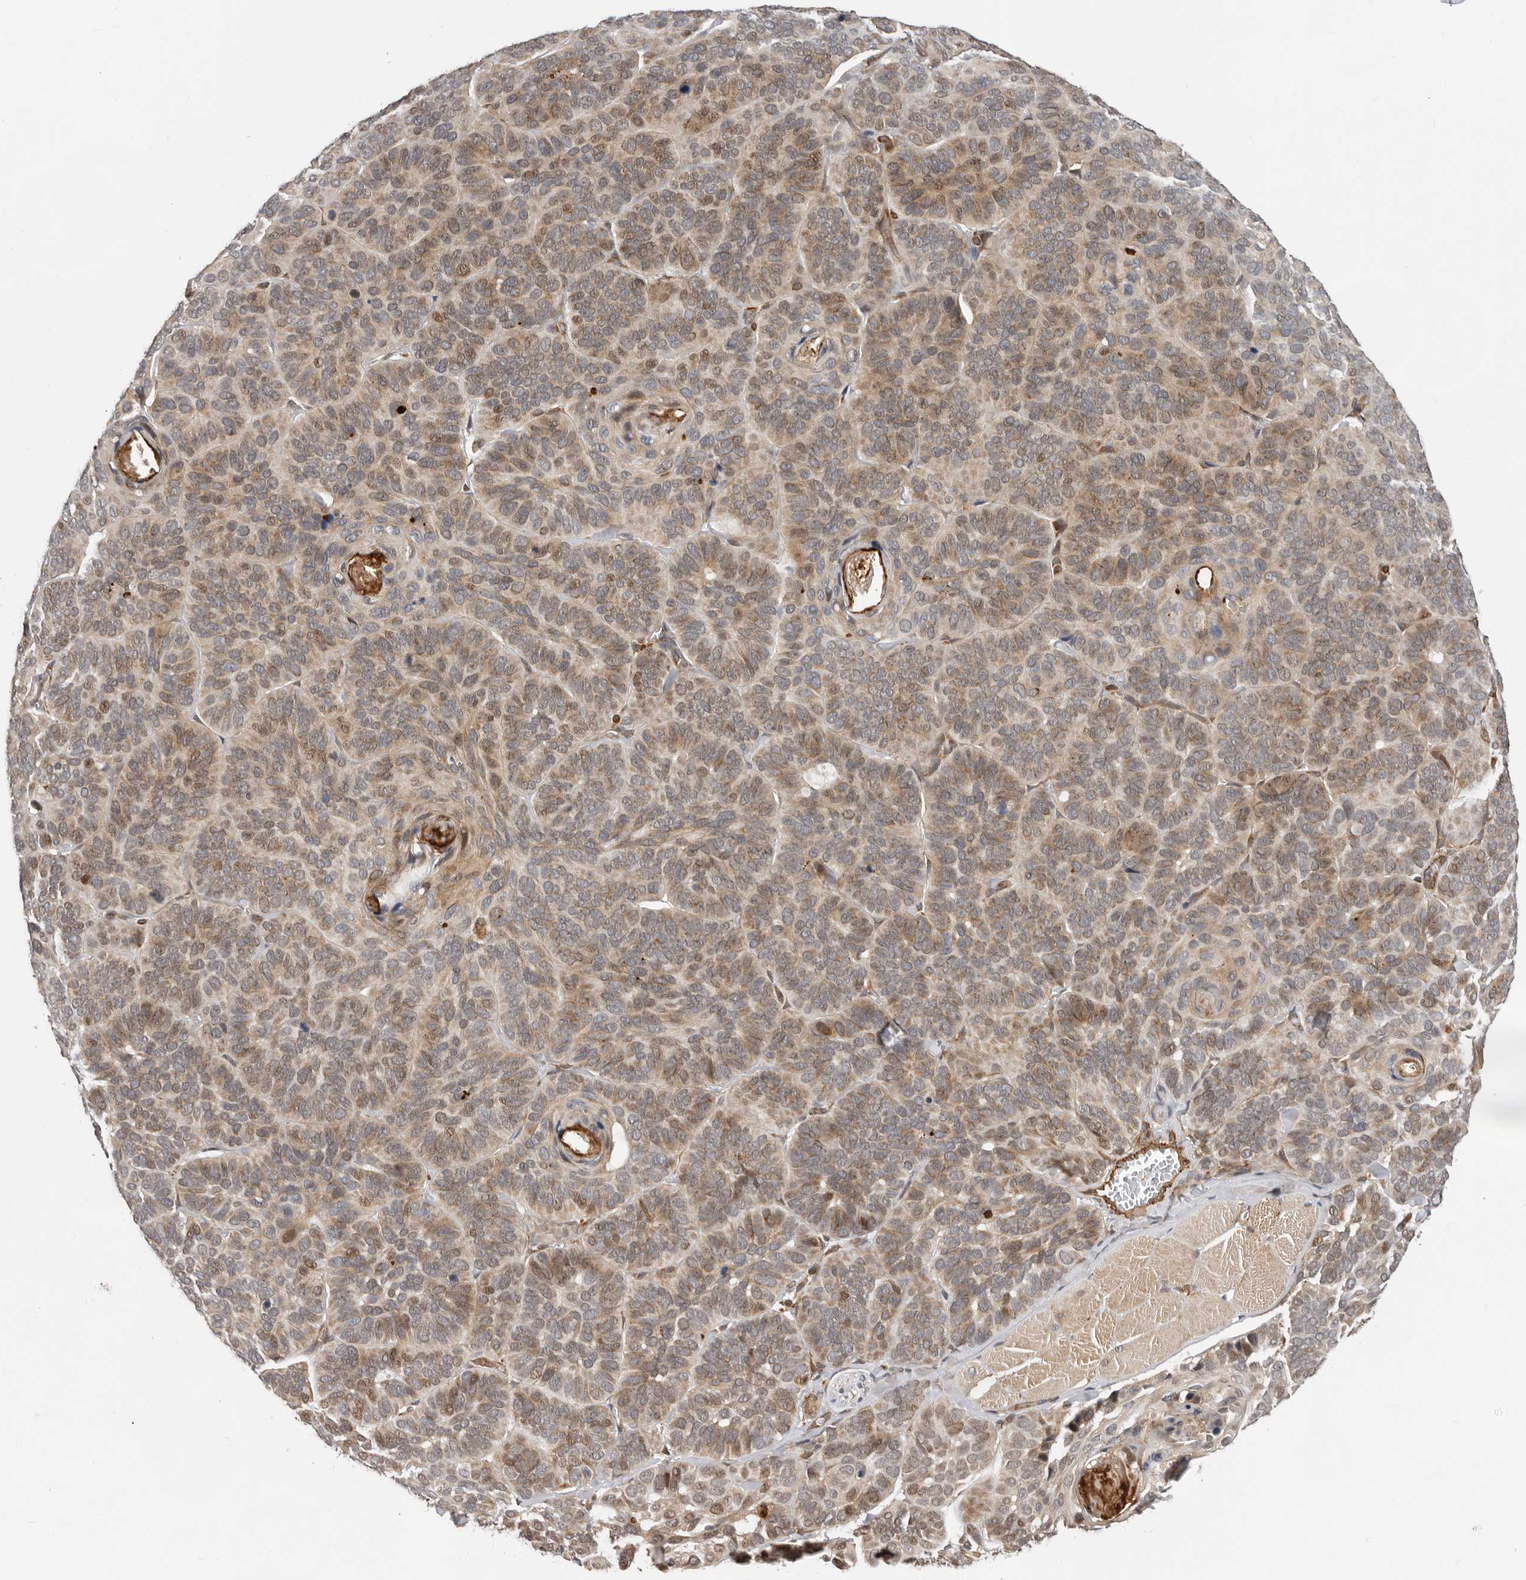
{"staining": {"intensity": "weak", "quantity": ">75%", "location": "cytoplasmic/membranous,nuclear"}, "tissue": "skin cancer", "cell_type": "Tumor cells", "image_type": "cancer", "snomed": [{"axis": "morphology", "description": "Basal cell carcinoma"}, {"axis": "topography", "description": "Skin"}], "caption": "An IHC micrograph of tumor tissue is shown. Protein staining in brown shows weak cytoplasmic/membranous and nuclear positivity in skin basal cell carcinoma within tumor cells.", "gene": "RNF157", "patient": {"sex": "male", "age": 62}}